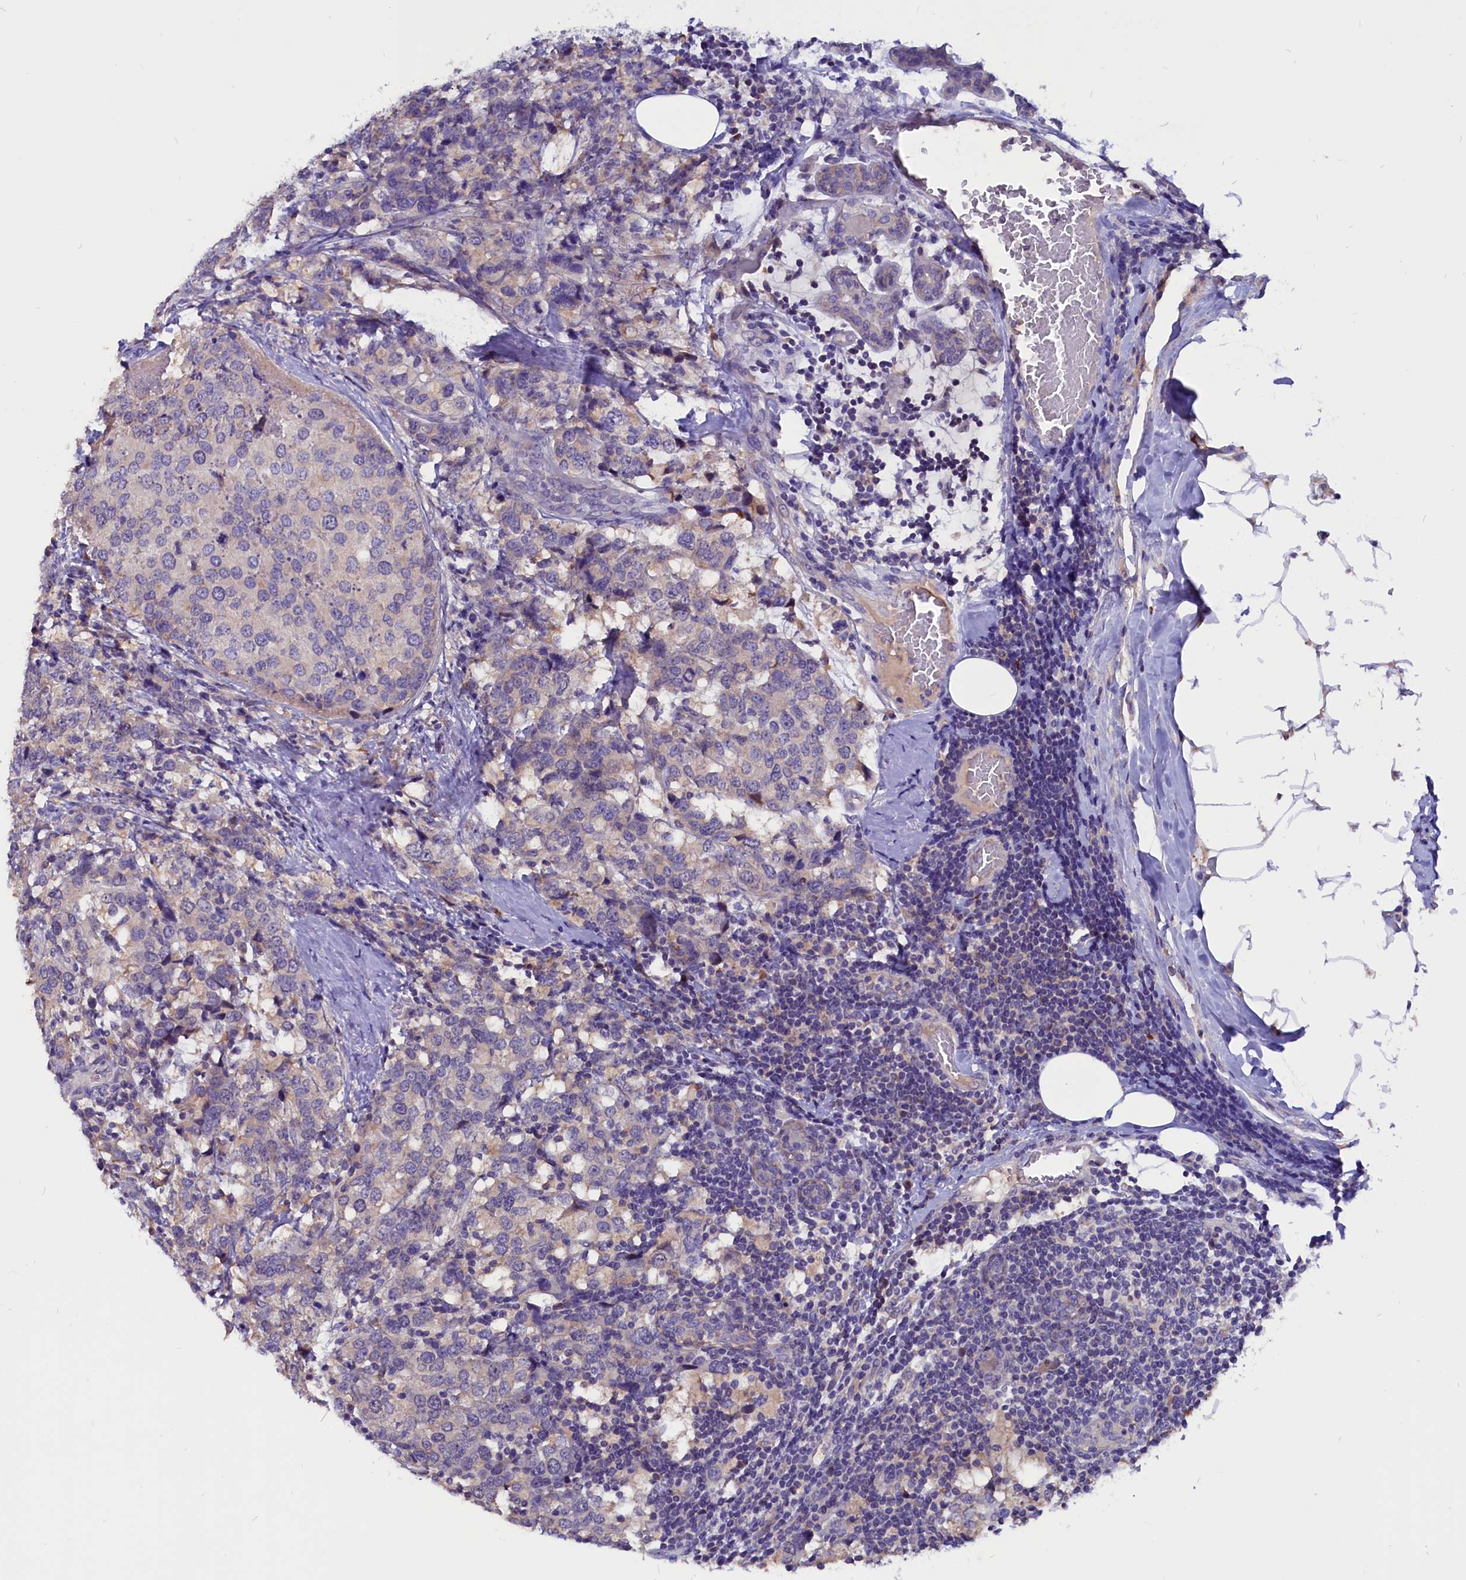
{"staining": {"intensity": "weak", "quantity": "<25%", "location": "cytoplasmic/membranous"}, "tissue": "breast cancer", "cell_type": "Tumor cells", "image_type": "cancer", "snomed": [{"axis": "morphology", "description": "Lobular carcinoma"}, {"axis": "topography", "description": "Breast"}], "caption": "This is a image of immunohistochemistry (IHC) staining of breast lobular carcinoma, which shows no staining in tumor cells. The staining is performed using DAB (3,3'-diaminobenzidine) brown chromogen with nuclei counter-stained in using hematoxylin.", "gene": "CCBE1", "patient": {"sex": "female", "age": 59}}